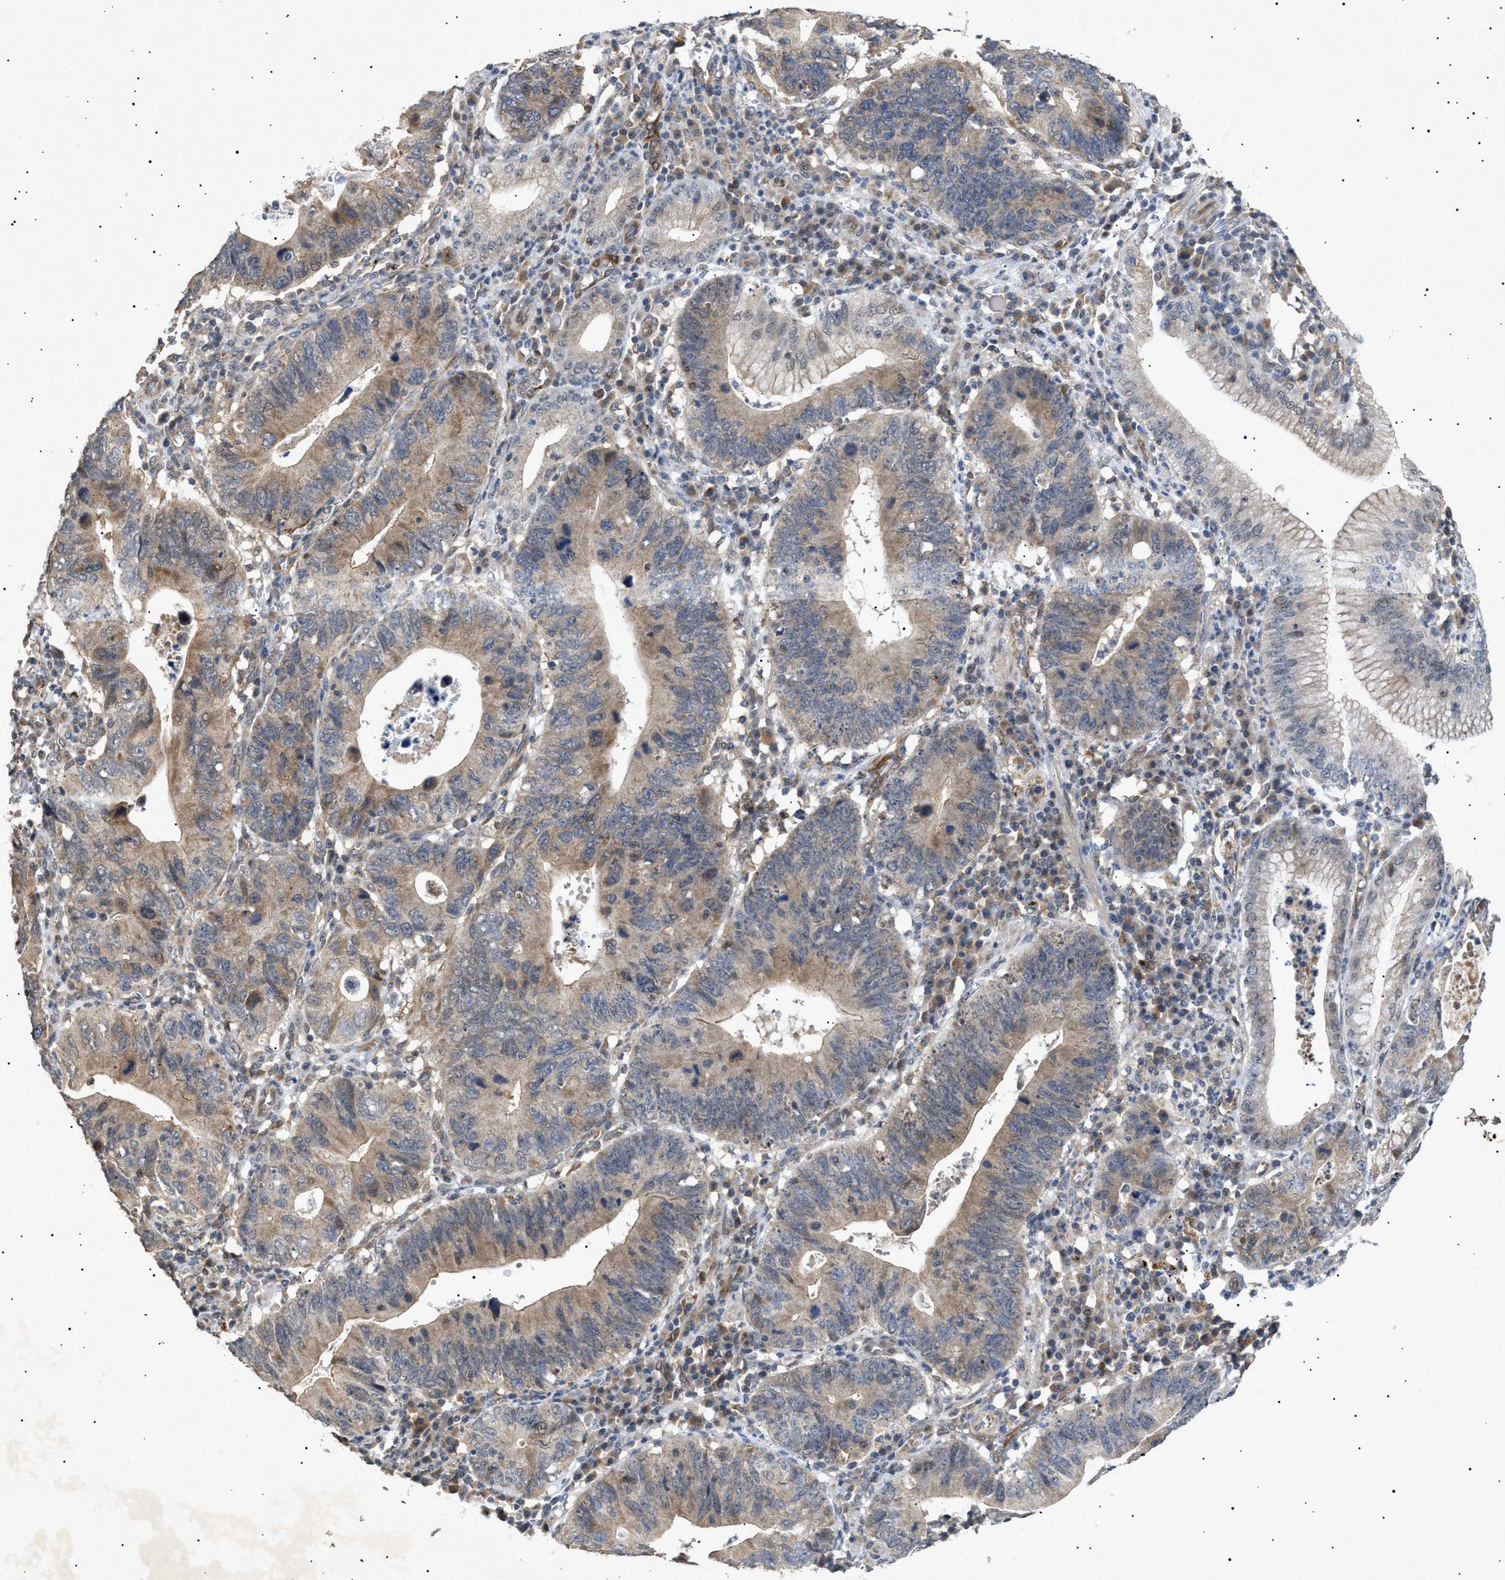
{"staining": {"intensity": "weak", "quantity": ">75%", "location": "cytoplasmic/membranous"}, "tissue": "stomach cancer", "cell_type": "Tumor cells", "image_type": "cancer", "snomed": [{"axis": "morphology", "description": "Adenocarcinoma, NOS"}, {"axis": "topography", "description": "Stomach"}], "caption": "Human stomach adenocarcinoma stained for a protein (brown) displays weak cytoplasmic/membranous positive expression in about >75% of tumor cells.", "gene": "SIRT5", "patient": {"sex": "male", "age": 59}}